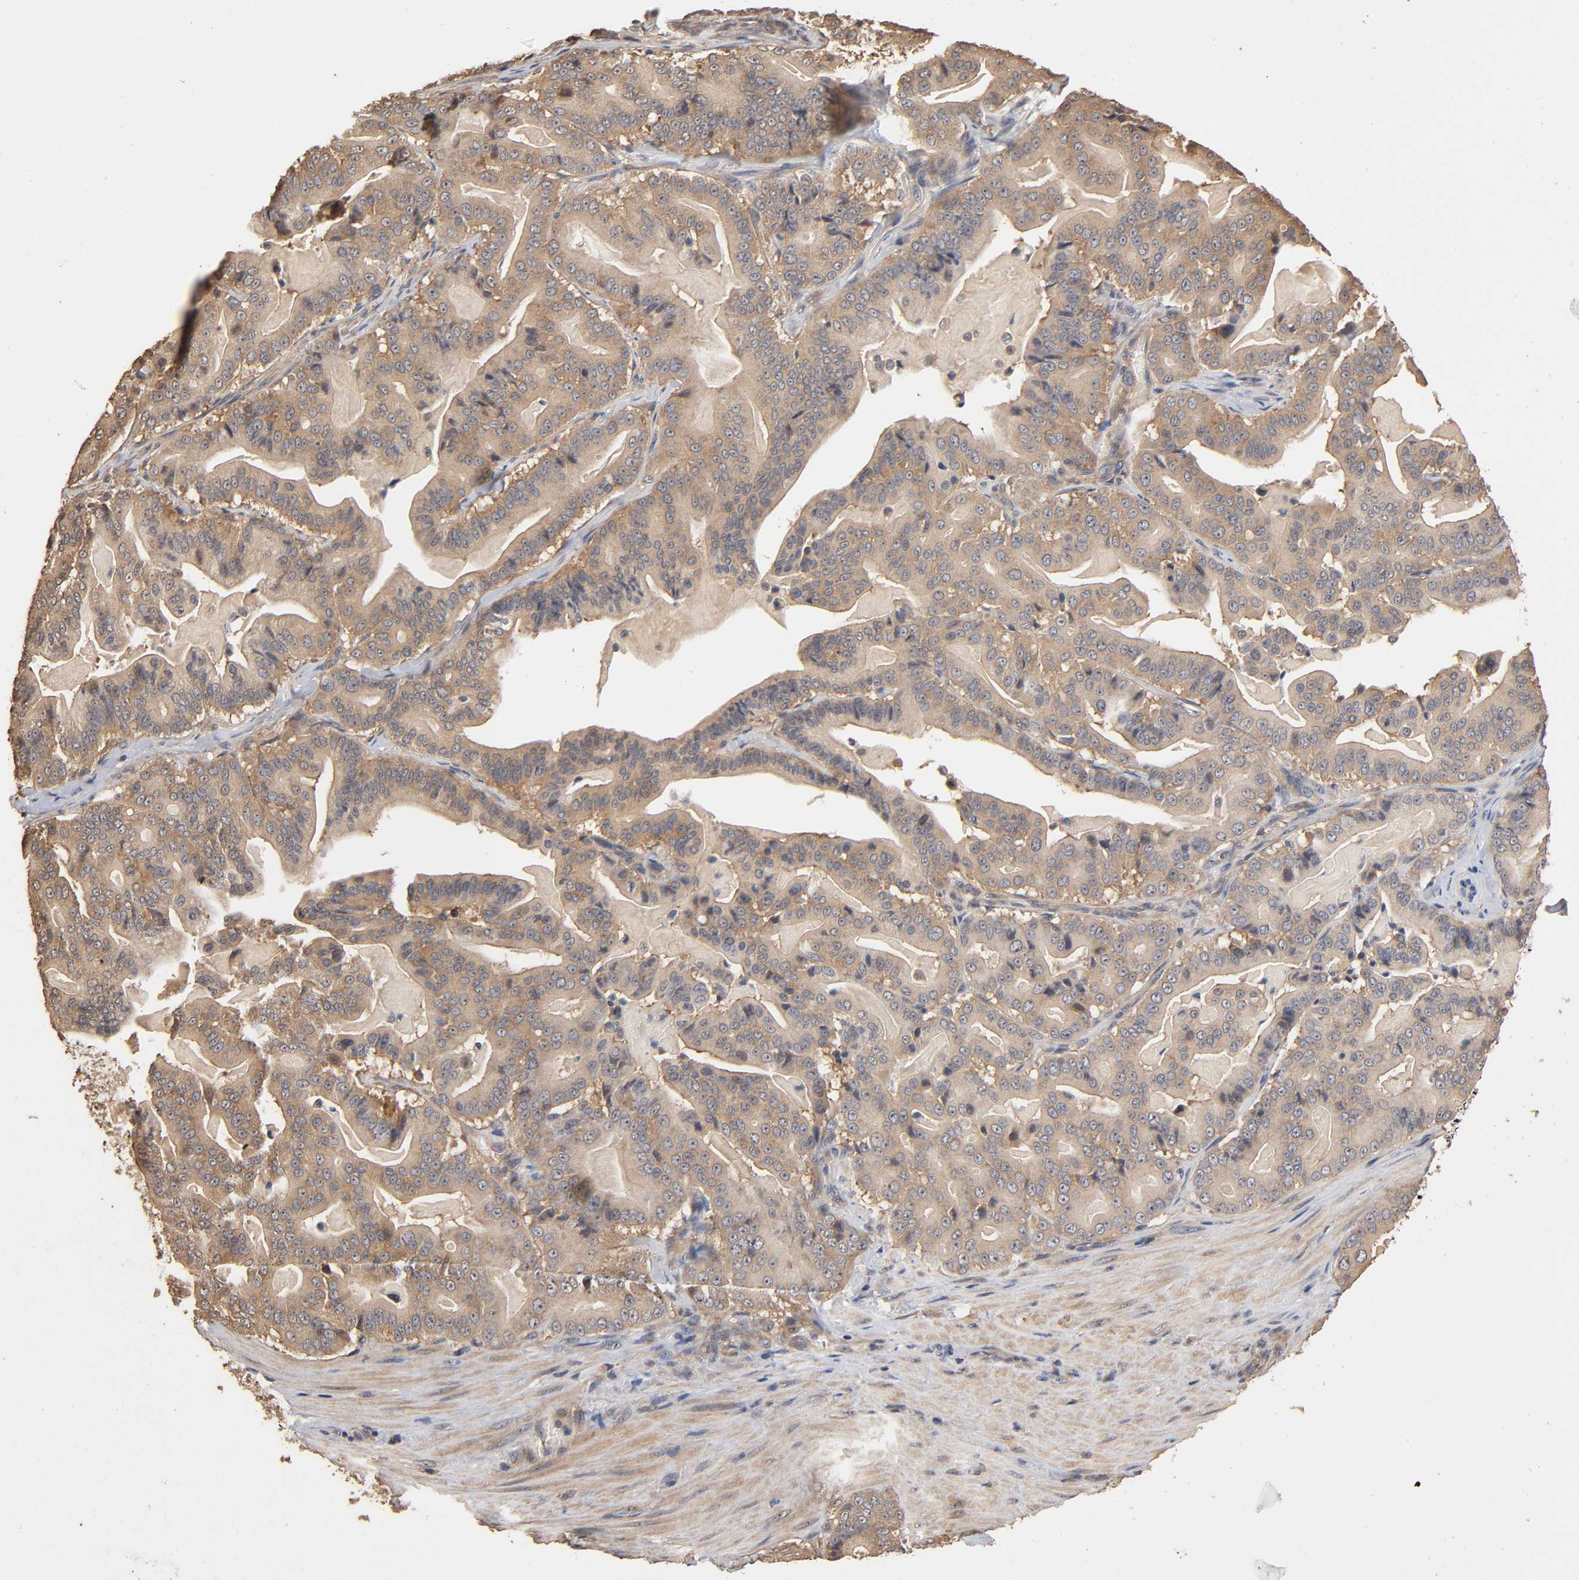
{"staining": {"intensity": "weak", "quantity": ">75%", "location": "cytoplasmic/membranous"}, "tissue": "pancreatic cancer", "cell_type": "Tumor cells", "image_type": "cancer", "snomed": [{"axis": "morphology", "description": "Adenocarcinoma, NOS"}, {"axis": "topography", "description": "Pancreas"}], "caption": "A high-resolution histopathology image shows immunohistochemistry (IHC) staining of pancreatic cancer, which exhibits weak cytoplasmic/membranous expression in approximately >75% of tumor cells. The staining is performed using DAB brown chromogen to label protein expression. The nuclei are counter-stained blue using hematoxylin.", "gene": "ARHGEF7", "patient": {"sex": "male", "age": 63}}